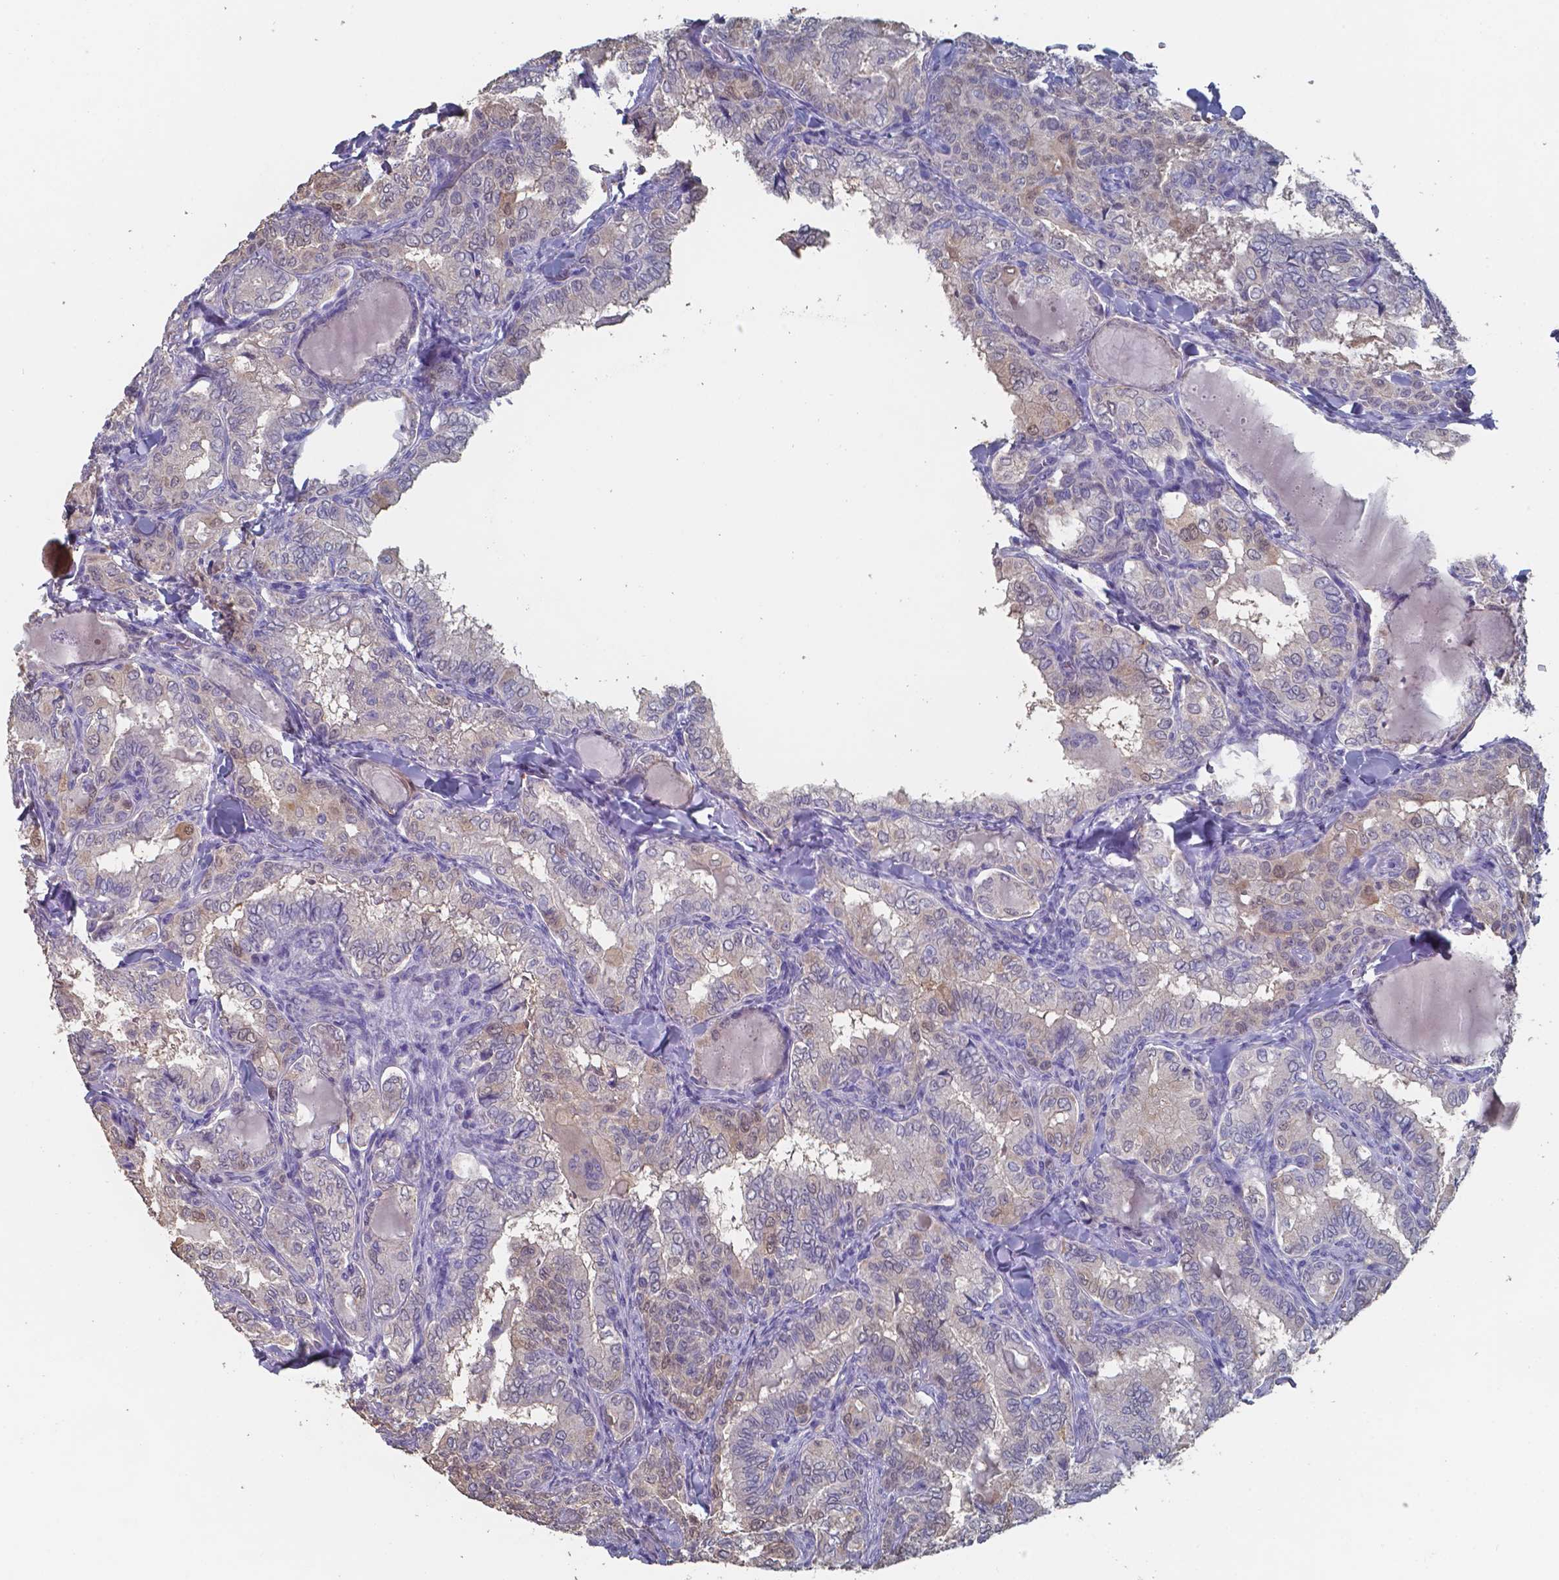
{"staining": {"intensity": "weak", "quantity": "<25%", "location": "cytoplasmic/membranous"}, "tissue": "thyroid cancer", "cell_type": "Tumor cells", "image_type": "cancer", "snomed": [{"axis": "morphology", "description": "Papillary adenocarcinoma, NOS"}, {"axis": "topography", "description": "Thyroid gland"}], "caption": "This image is of thyroid cancer (papillary adenocarcinoma) stained with immunohistochemistry to label a protein in brown with the nuclei are counter-stained blue. There is no positivity in tumor cells.", "gene": "FOXJ1", "patient": {"sex": "female", "age": 75}}